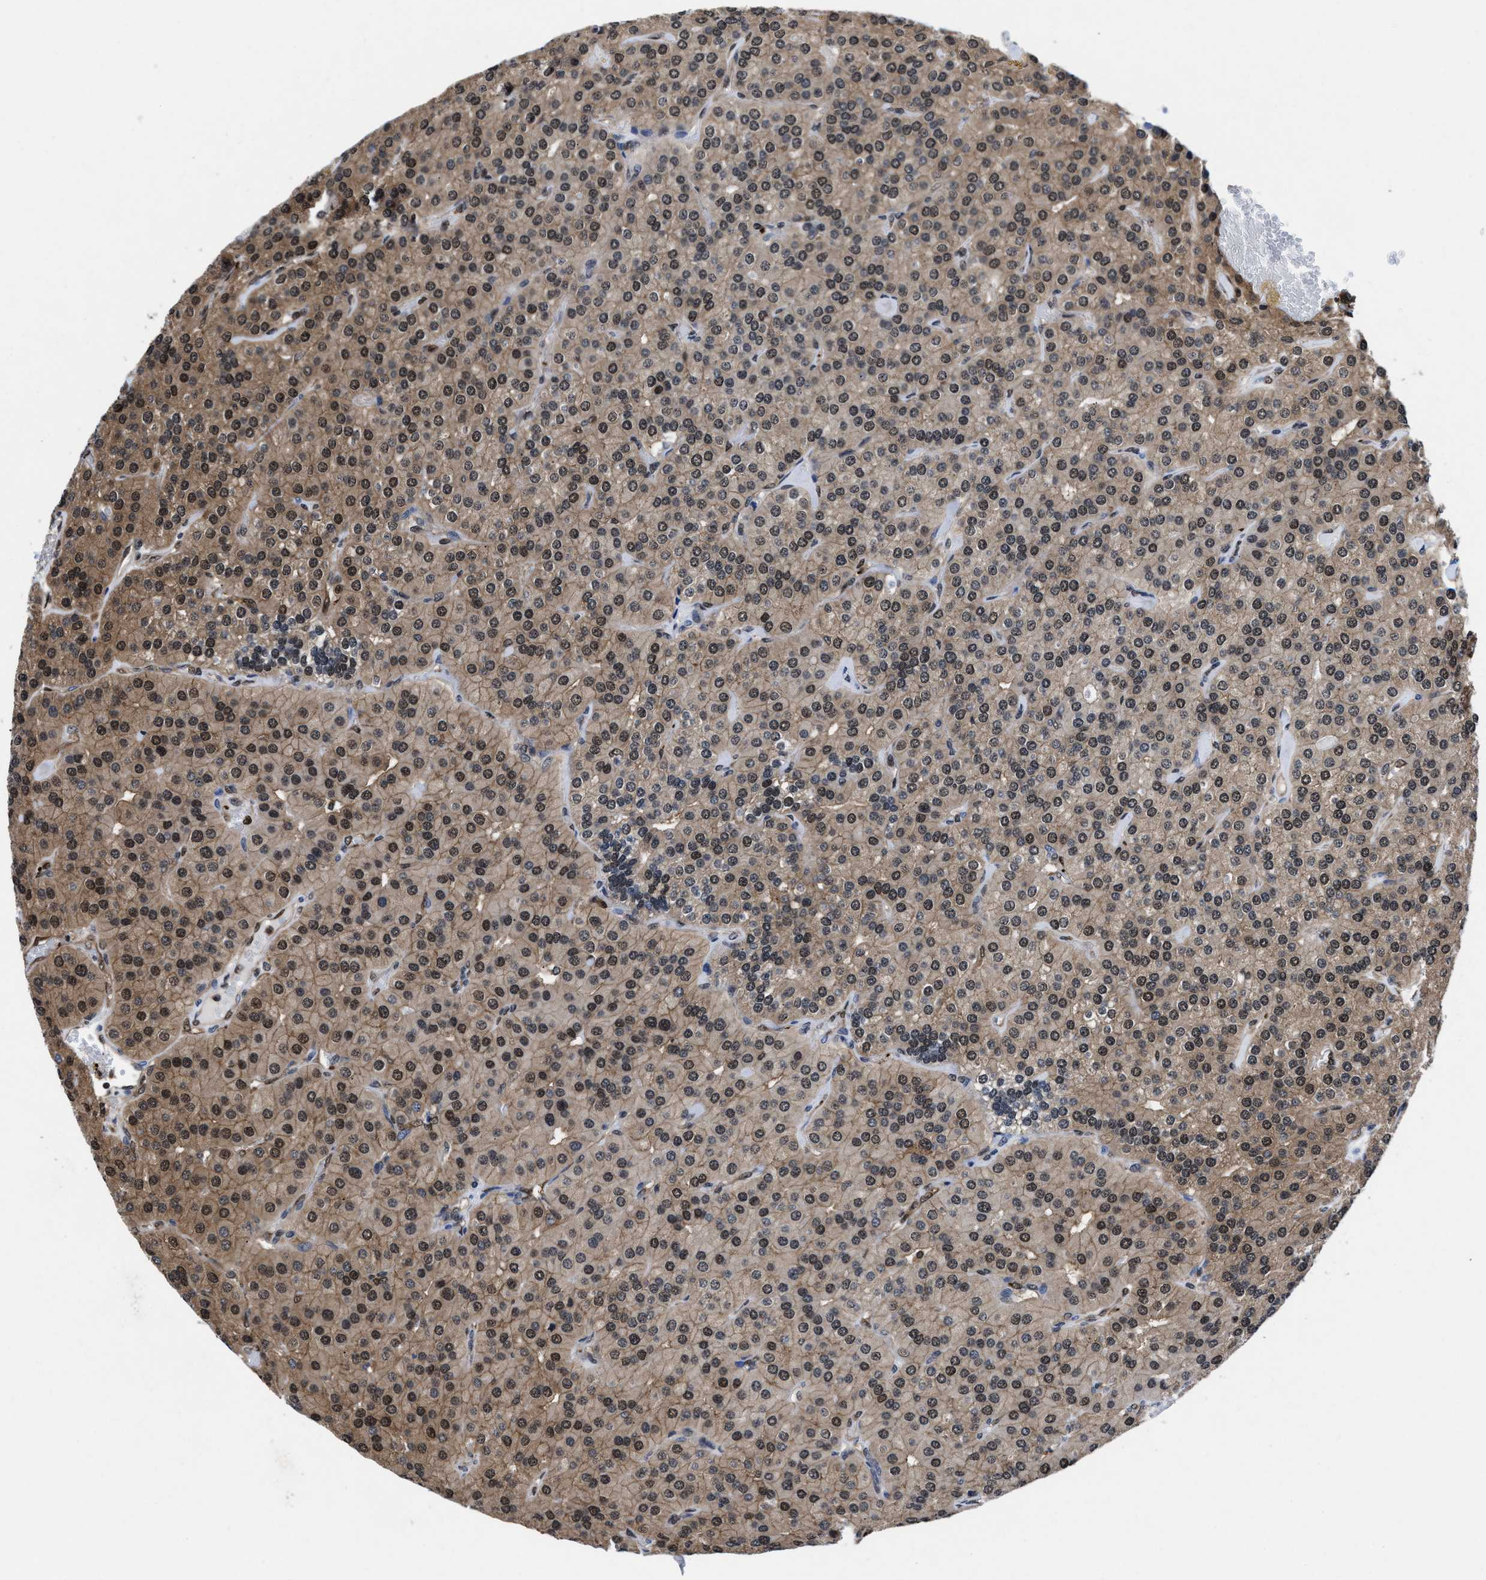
{"staining": {"intensity": "moderate", "quantity": "25%-75%", "location": "cytoplasmic/membranous,nuclear"}, "tissue": "parathyroid gland", "cell_type": "Glandular cells", "image_type": "normal", "snomed": [{"axis": "morphology", "description": "Normal tissue, NOS"}, {"axis": "morphology", "description": "Adenoma, NOS"}, {"axis": "topography", "description": "Parathyroid gland"}], "caption": "This micrograph demonstrates benign parathyroid gland stained with immunohistochemistry (IHC) to label a protein in brown. The cytoplasmic/membranous,nuclear of glandular cells show moderate positivity for the protein. Nuclei are counter-stained blue.", "gene": "ACLY", "patient": {"sex": "female", "age": 86}}